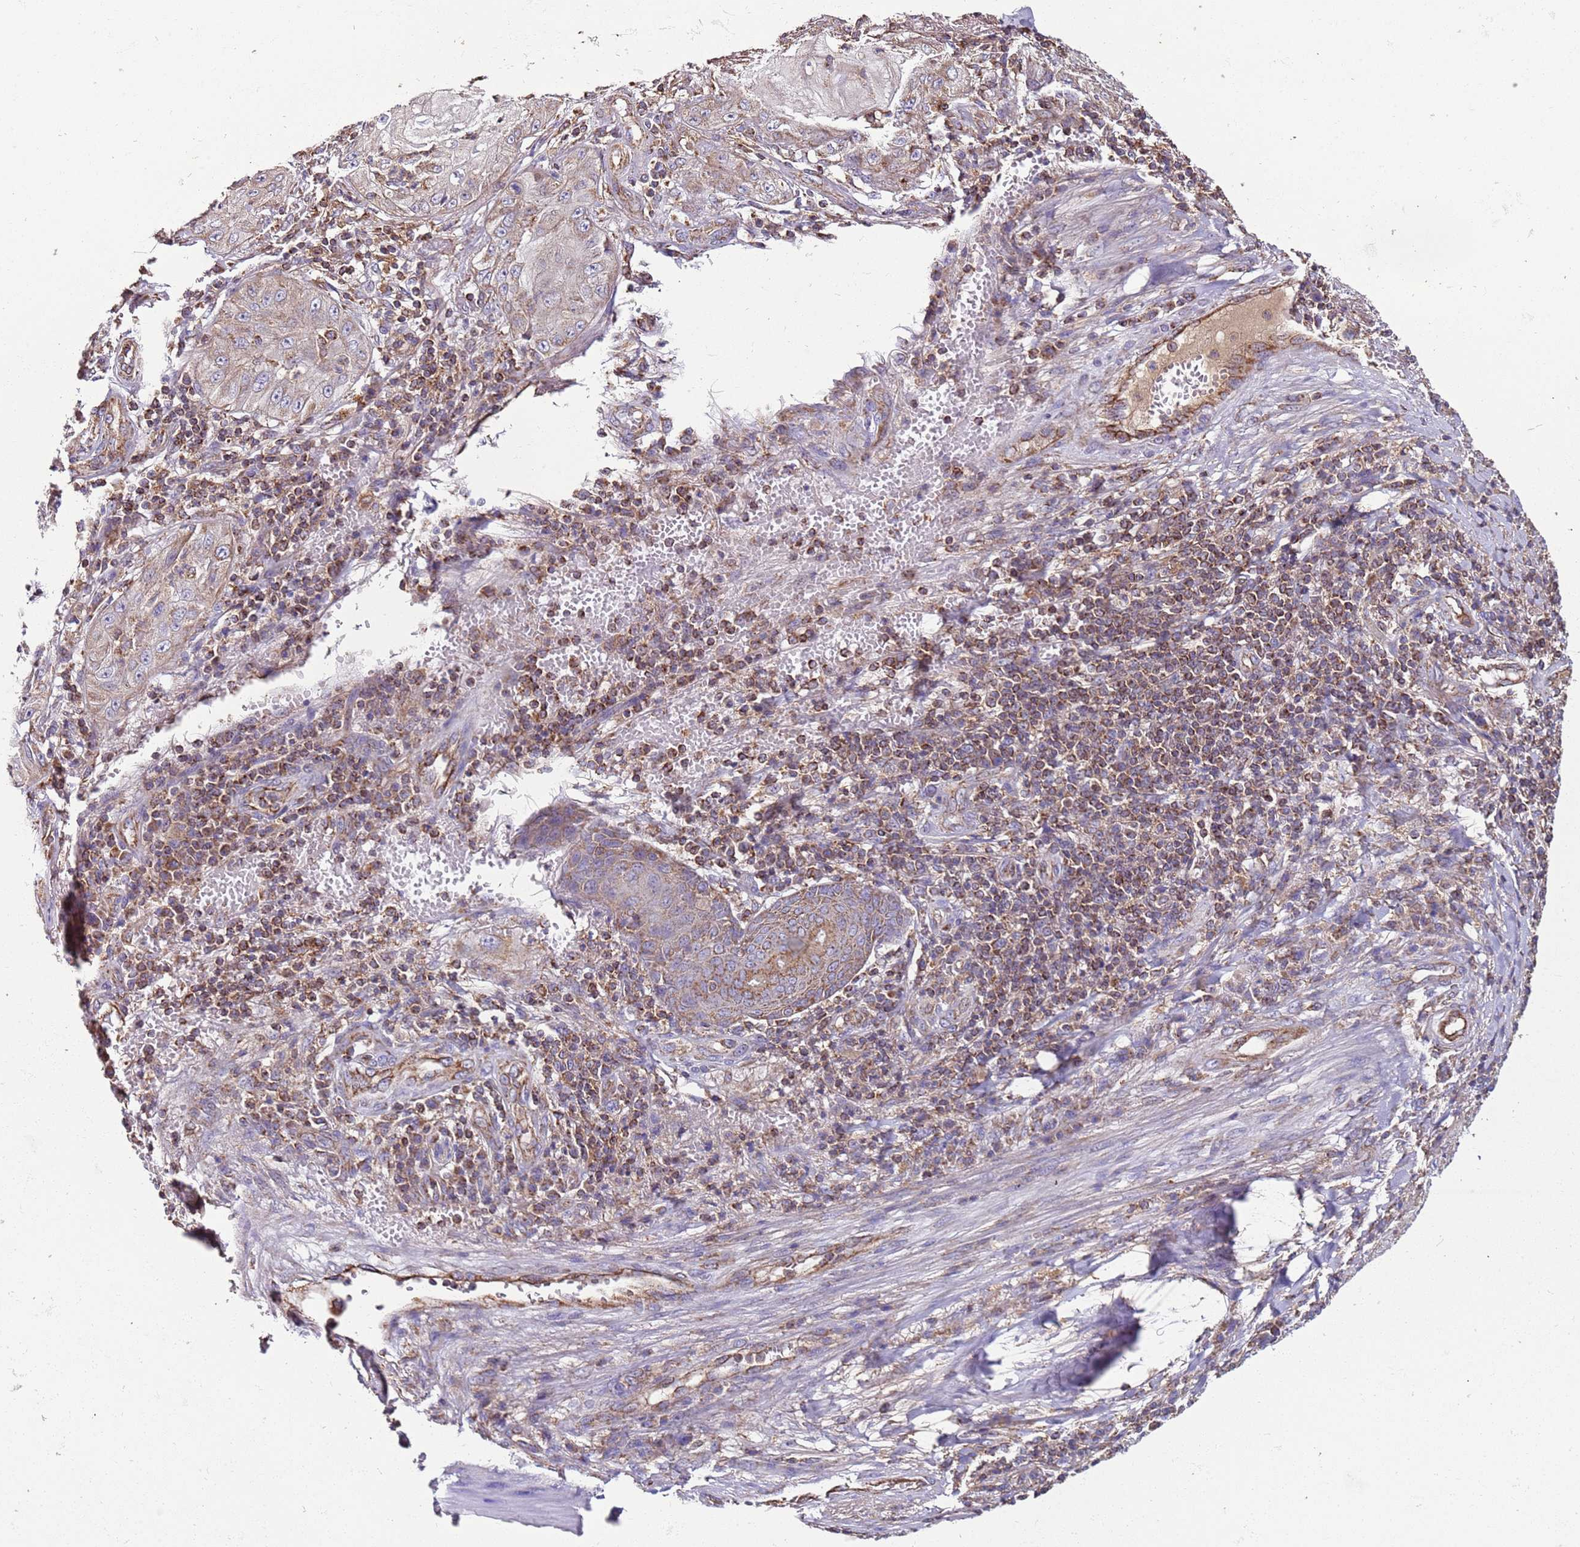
{"staining": {"intensity": "weak", "quantity": "25%-75%", "location": "cytoplasmic/membranous"}, "tissue": "skin cancer", "cell_type": "Tumor cells", "image_type": "cancer", "snomed": [{"axis": "morphology", "description": "Squamous cell carcinoma, NOS"}, {"axis": "topography", "description": "Skin"}], "caption": "Immunohistochemistry staining of skin squamous cell carcinoma, which reveals low levels of weak cytoplasmic/membranous expression in approximately 25%-75% of tumor cells indicating weak cytoplasmic/membranous protein staining. The staining was performed using DAB (brown) for protein detection and nuclei were counterstained in hematoxylin (blue).", "gene": "RMND5A", "patient": {"sex": "male", "age": 70}}